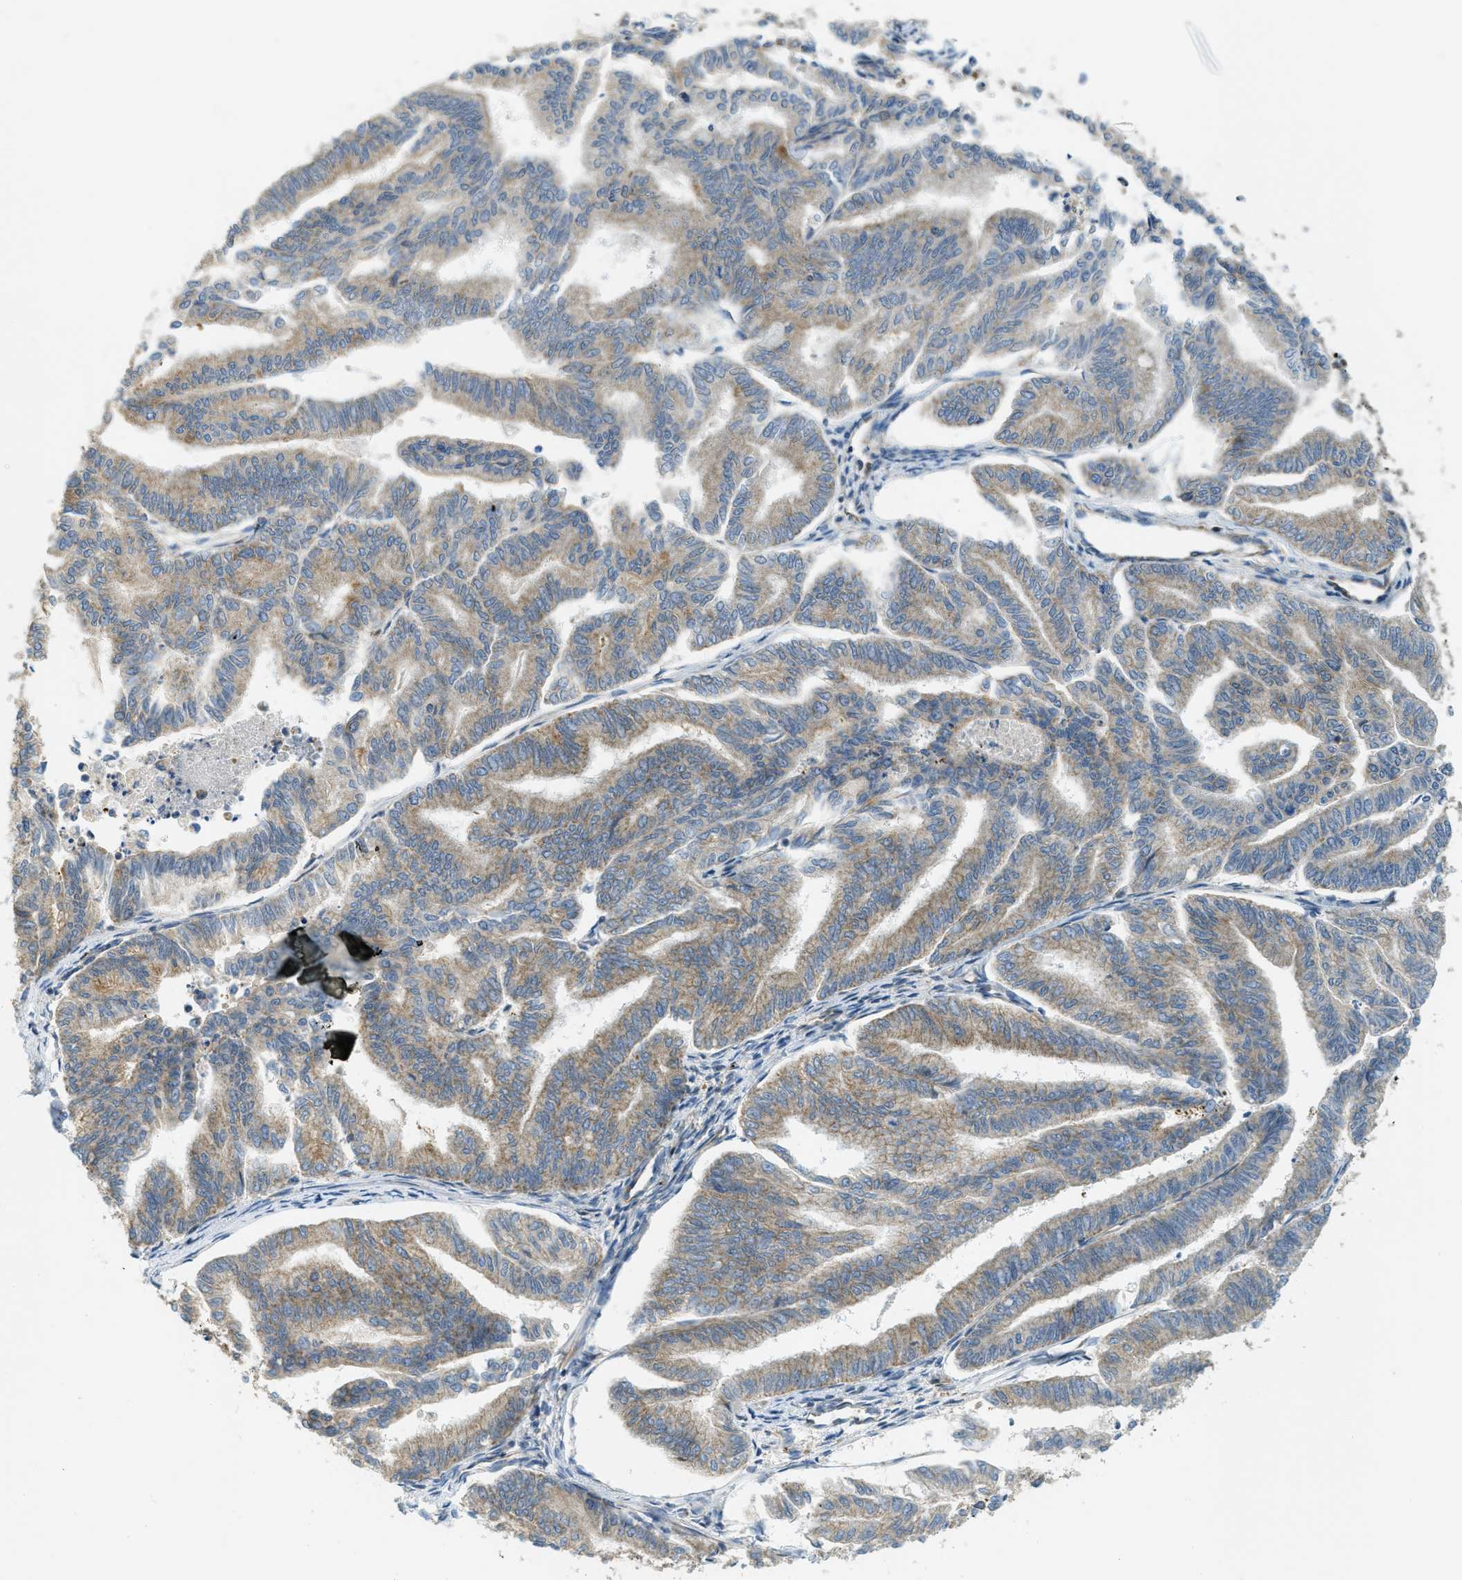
{"staining": {"intensity": "weak", "quantity": ">75%", "location": "cytoplasmic/membranous"}, "tissue": "endometrial cancer", "cell_type": "Tumor cells", "image_type": "cancer", "snomed": [{"axis": "morphology", "description": "Adenocarcinoma, NOS"}, {"axis": "topography", "description": "Endometrium"}], "caption": "Immunohistochemistry (IHC) of adenocarcinoma (endometrial) exhibits low levels of weak cytoplasmic/membranous positivity in about >75% of tumor cells.", "gene": "JCAD", "patient": {"sex": "female", "age": 79}}